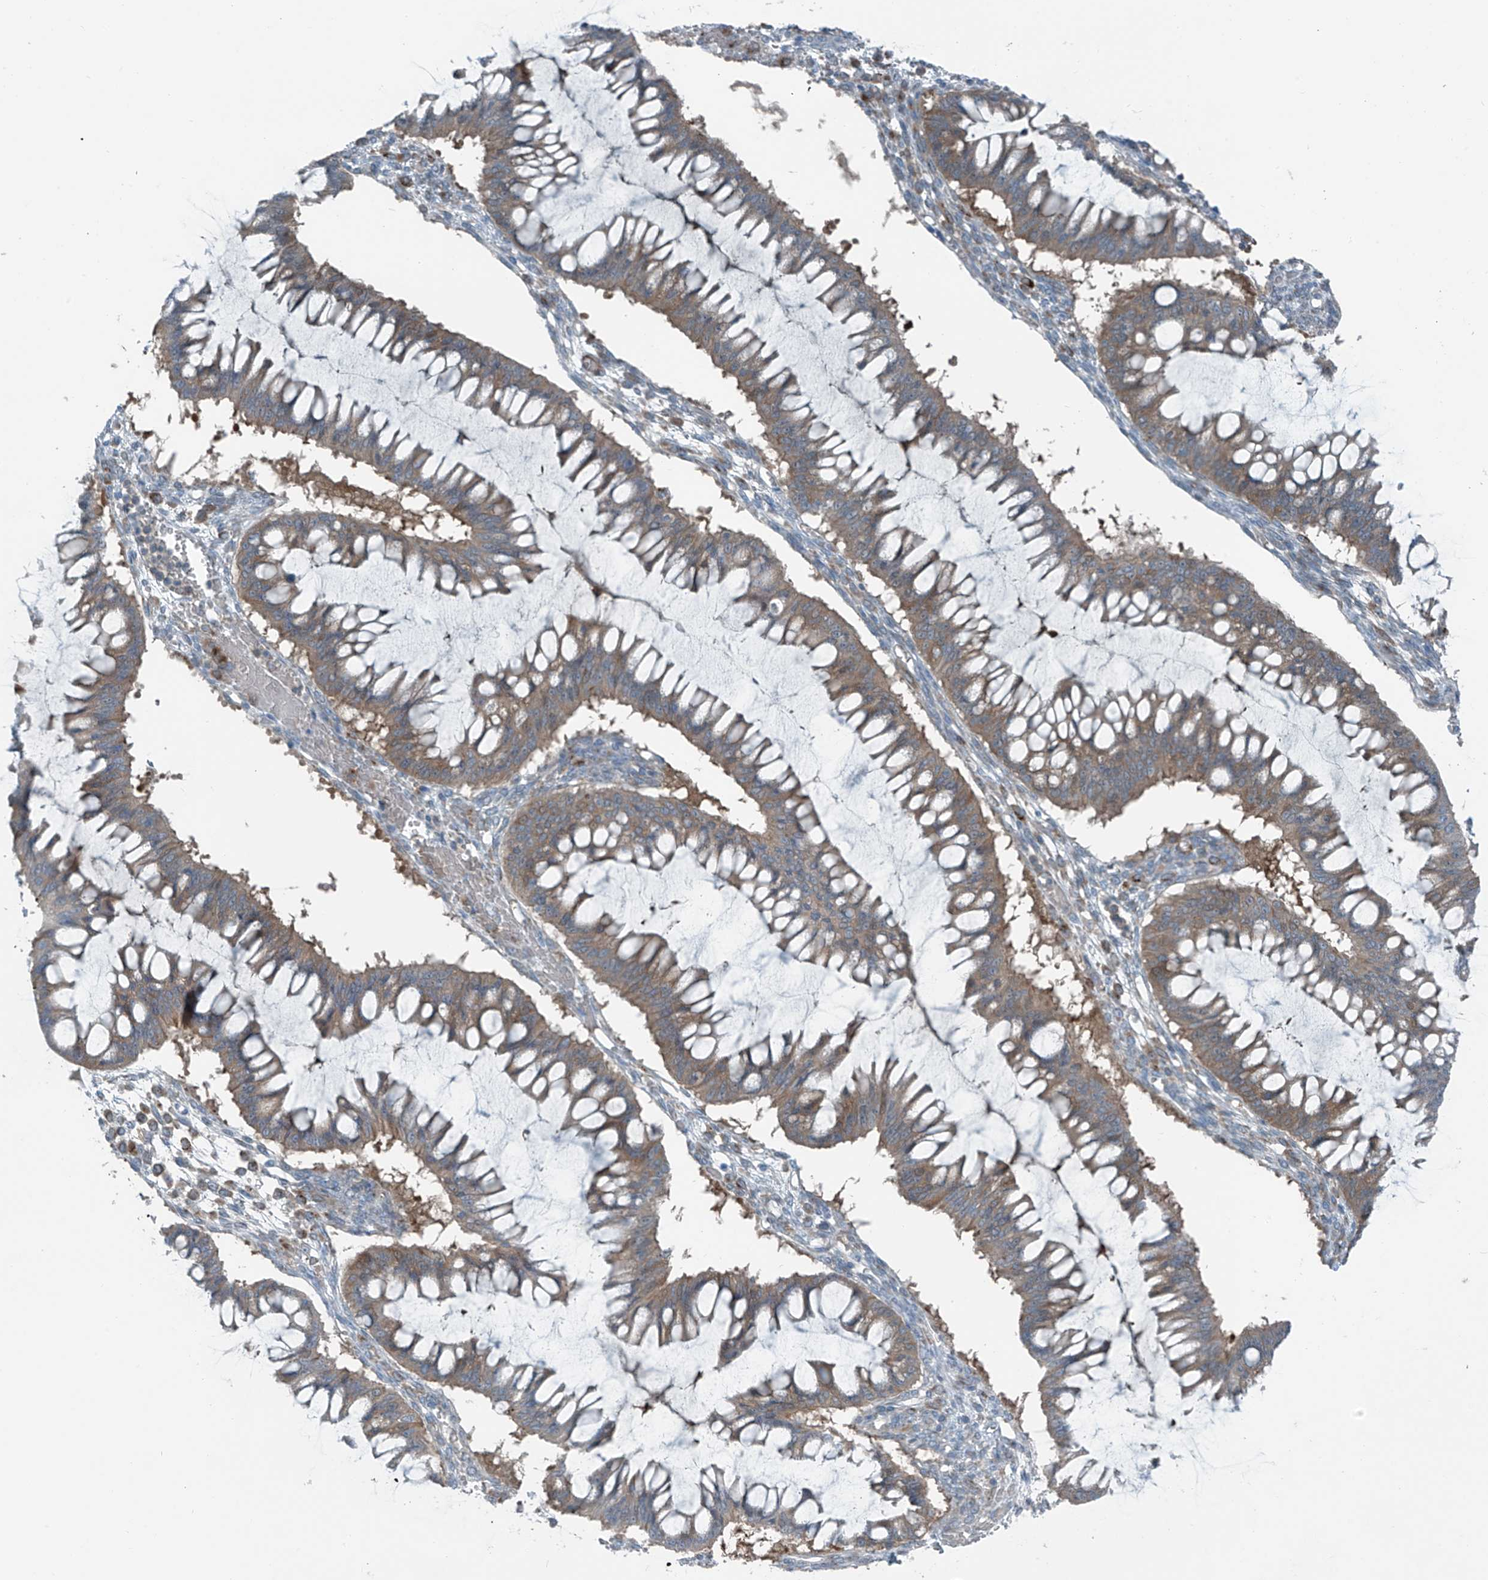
{"staining": {"intensity": "weak", "quantity": "<25%", "location": "cytoplasmic/membranous"}, "tissue": "ovarian cancer", "cell_type": "Tumor cells", "image_type": "cancer", "snomed": [{"axis": "morphology", "description": "Cystadenocarcinoma, mucinous, NOS"}, {"axis": "topography", "description": "Ovary"}], "caption": "Photomicrograph shows no protein expression in tumor cells of ovarian cancer (mucinous cystadenocarcinoma) tissue.", "gene": "SLC12A6", "patient": {"sex": "female", "age": 73}}